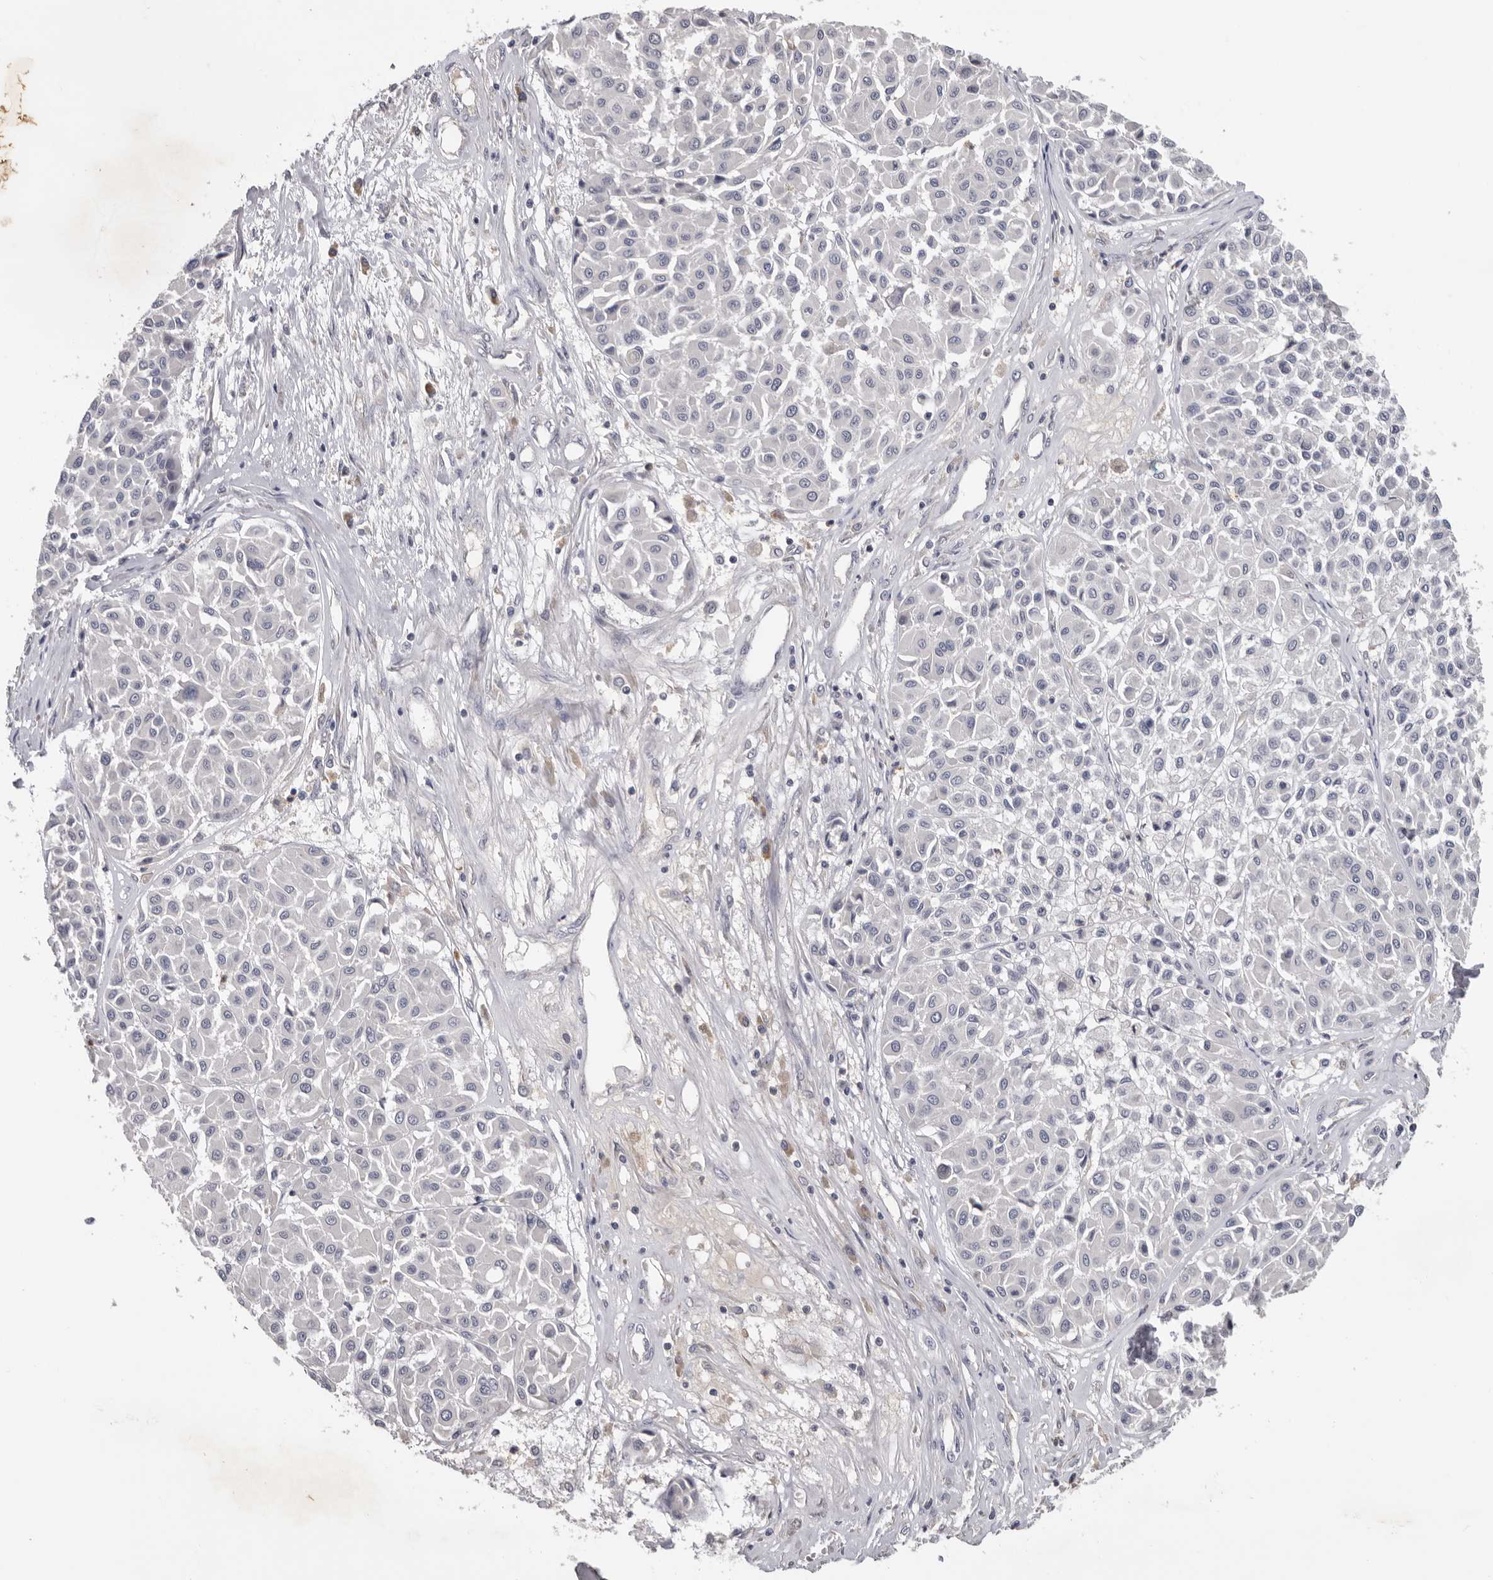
{"staining": {"intensity": "negative", "quantity": "none", "location": "none"}, "tissue": "melanoma", "cell_type": "Tumor cells", "image_type": "cancer", "snomed": [{"axis": "morphology", "description": "Malignant melanoma, Metastatic site"}, {"axis": "topography", "description": "Soft tissue"}], "caption": "An IHC micrograph of malignant melanoma (metastatic site) is shown. There is no staining in tumor cells of malignant melanoma (metastatic site).", "gene": "KIF2B", "patient": {"sex": "male", "age": 41}}